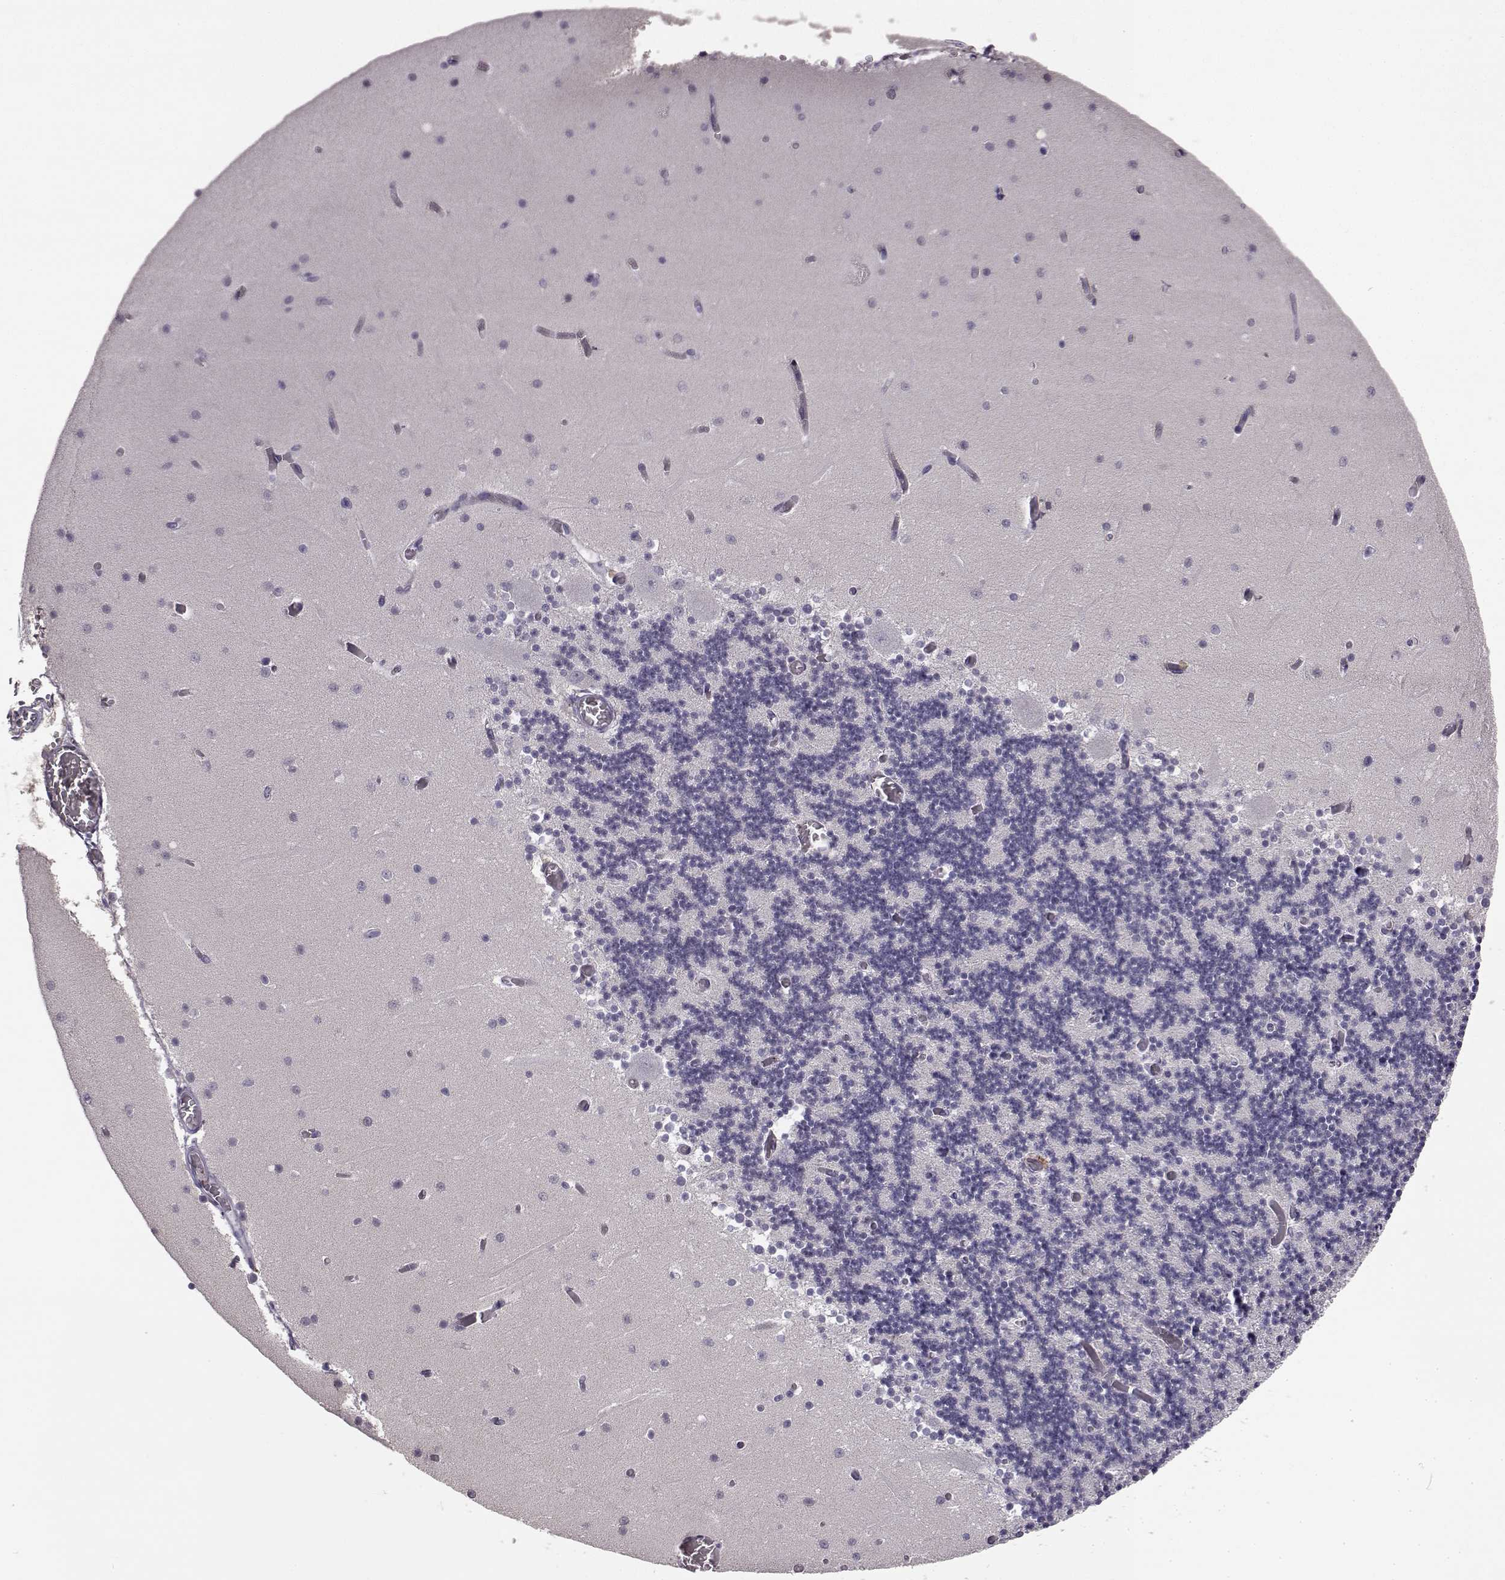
{"staining": {"intensity": "negative", "quantity": "none", "location": "none"}, "tissue": "cerebellum", "cell_type": "Cells in granular layer", "image_type": "normal", "snomed": [{"axis": "morphology", "description": "Normal tissue, NOS"}, {"axis": "topography", "description": "Cerebellum"}], "caption": "A high-resolution histopathology image shows IHC staining of normal cerebellum, which reveals no significant staining in cells in granular layer. (DAB (3,3'-diaminobenzidine) immunohistochemistry visualized using brightfield microscopy, high magnification).", "gene": "KRT81", "patient": {"sex": "female", "age": 28}}